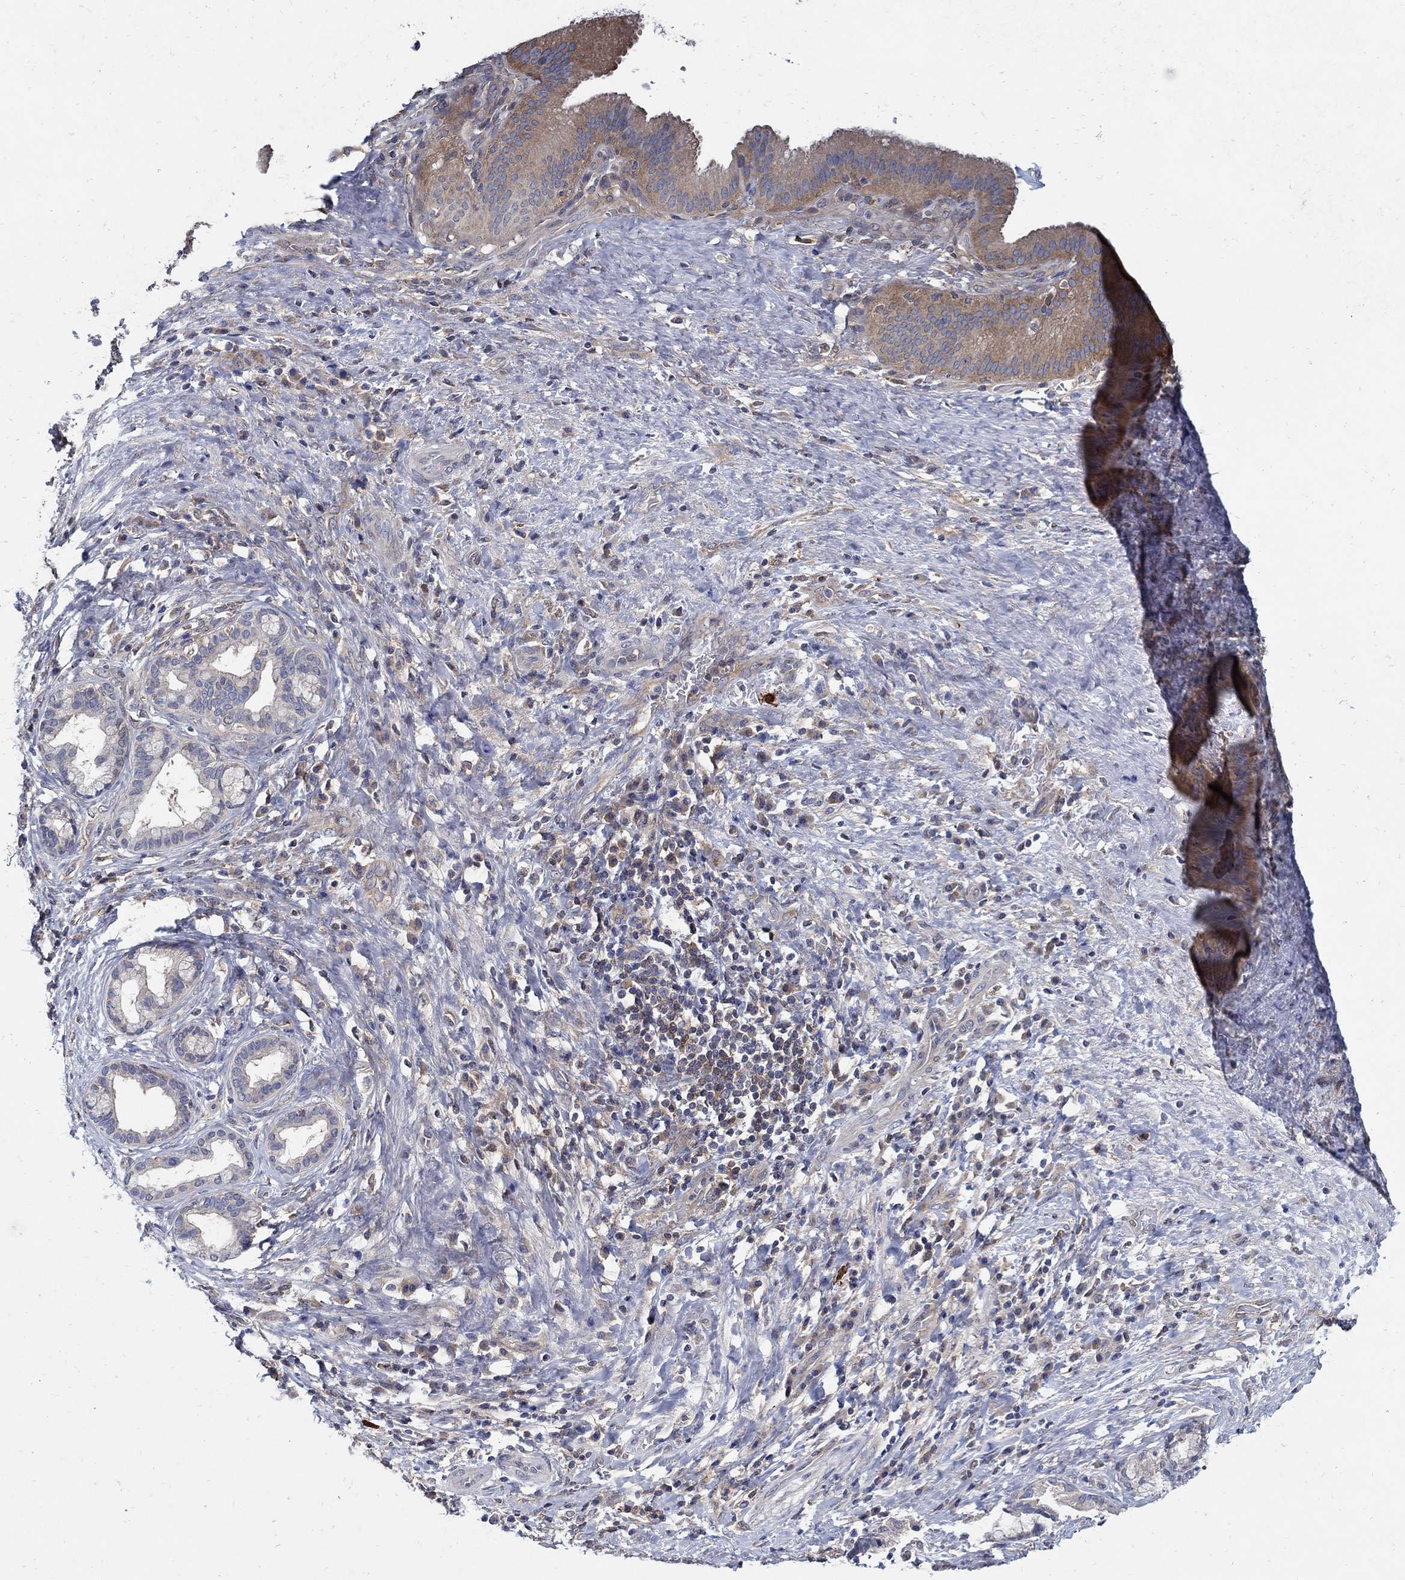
{"staining": {"intensity": "moderate", "quantity": "<25%", "location": "cytoplasmic/membranous"}, "tissue": "liver cancer", "cell_type": "Tumor cells", "image_type": "cancer", "snomed": [{"axis": "morphology", "description": "Cholangiocarcinoma"}, {"axis": "topography", "description": "Liver"}], "caption": "A photomicrograph of cholangiocarcinoma (liver) stained for a protein displays moderate cytoplasmic/membranous brown staining in tumor cells. The staining was performed using DAB to visualize the protein expression in brown, while the nuclei were stained in blue with hematoxylin (Magnification: 20x).", "gene": "MTHFR", "patient": {"sex": "female", "age": 73}}